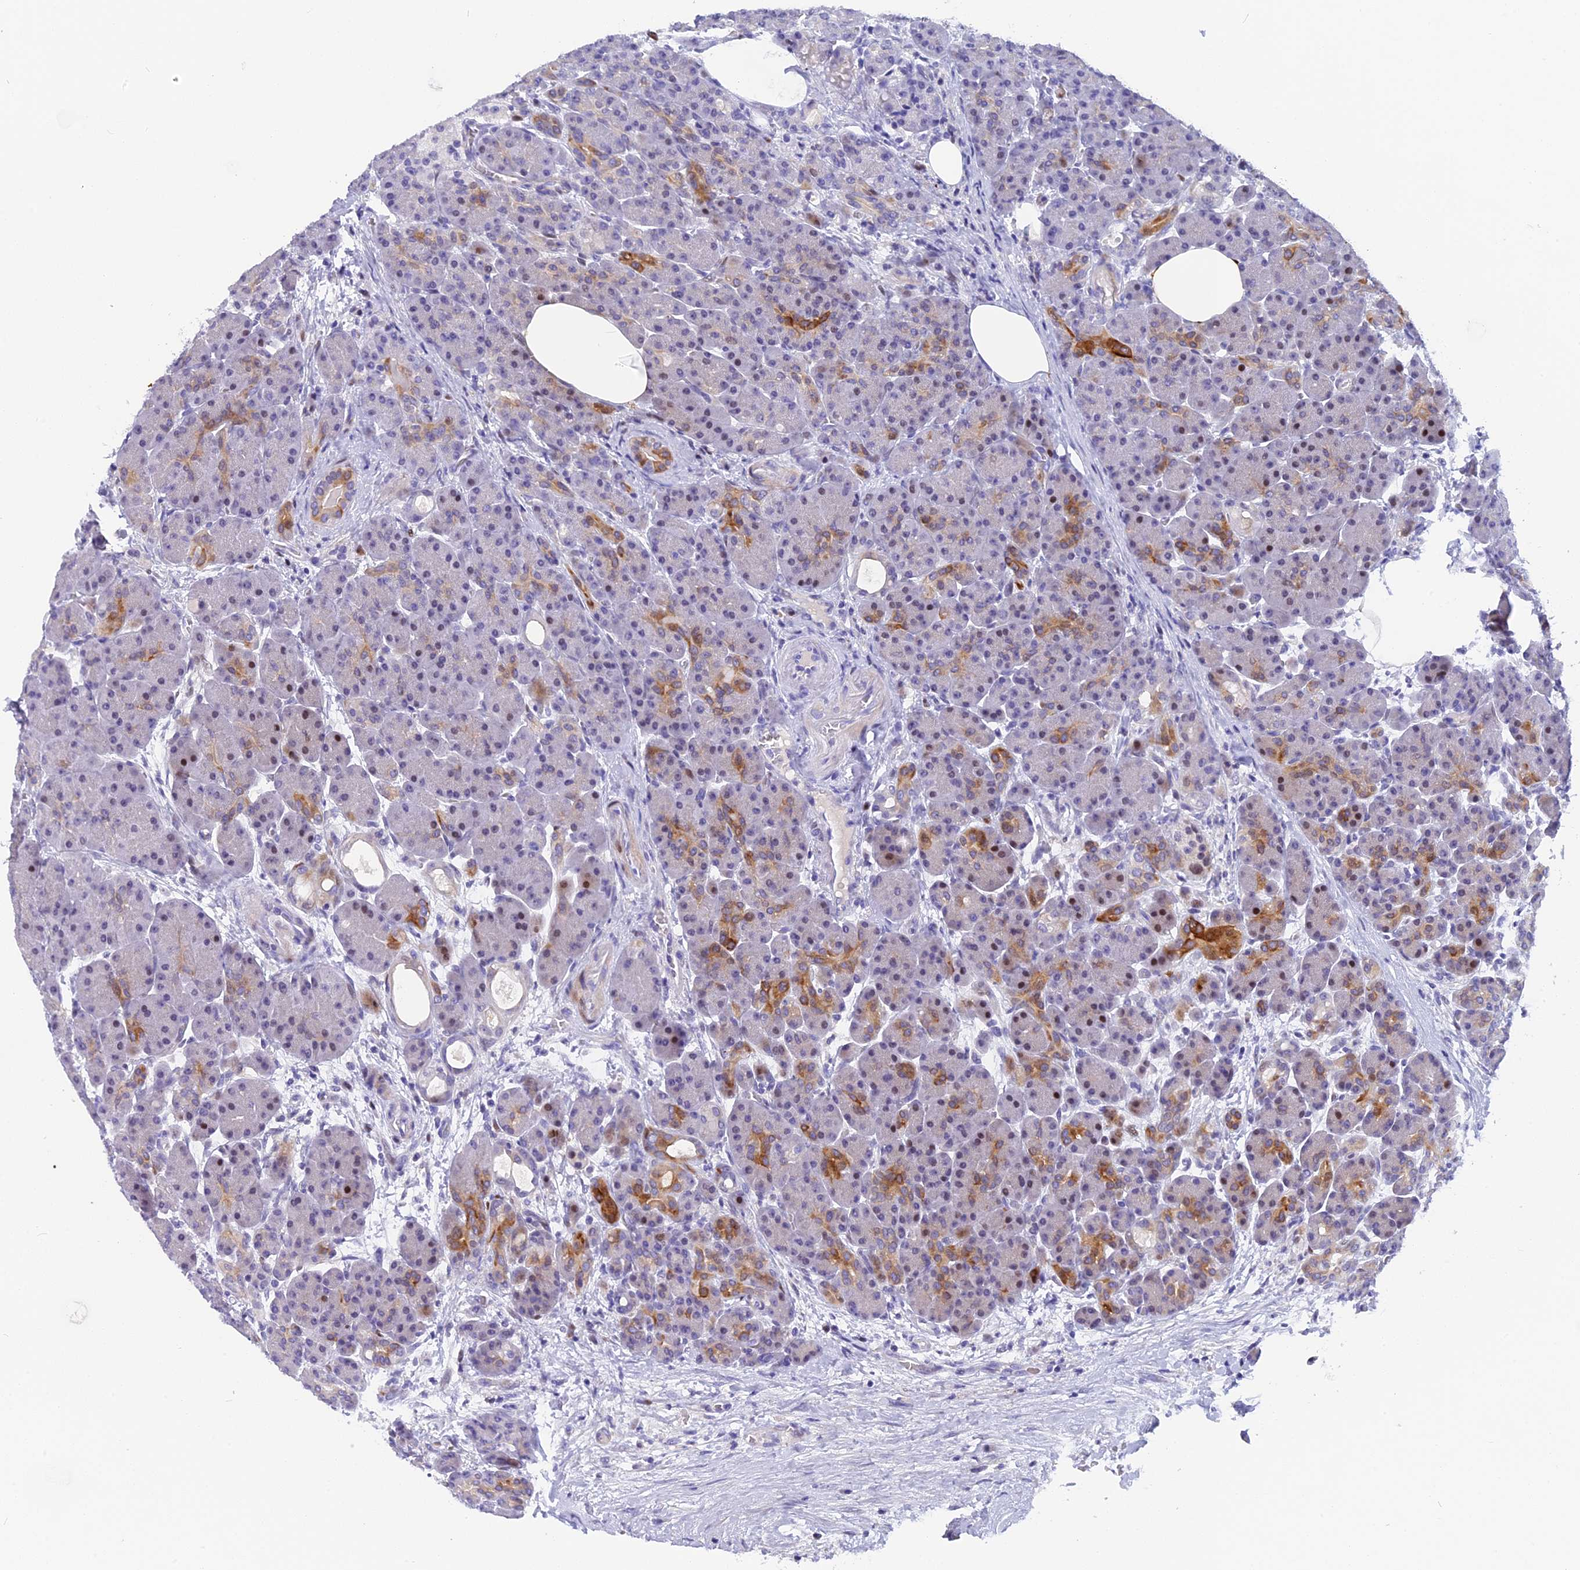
{"staining": {"intensity": "moderate", "quantity": "<25%", "location": "cytoplasmic/membranous,nuclear"}, "tissue": "pancreas", "cell_type": "Exocrine glandular cells", "image_type": "normal", "snomed": [{"axis": "morphology", "description": "Normal tissue, NOS"}, {"axis": "topography", "description": "Pancreas"}], "caption": "Normal pancreas was stained to show a protein in brown. There is low levels of moderate cytoplasmic/membranous,nuclear expression in approximately <25% of exocrine glandular cells. Nuclei are stained in blue.", "gene": "NKPD1", "patient": {"sex": "male", "age": 63}}